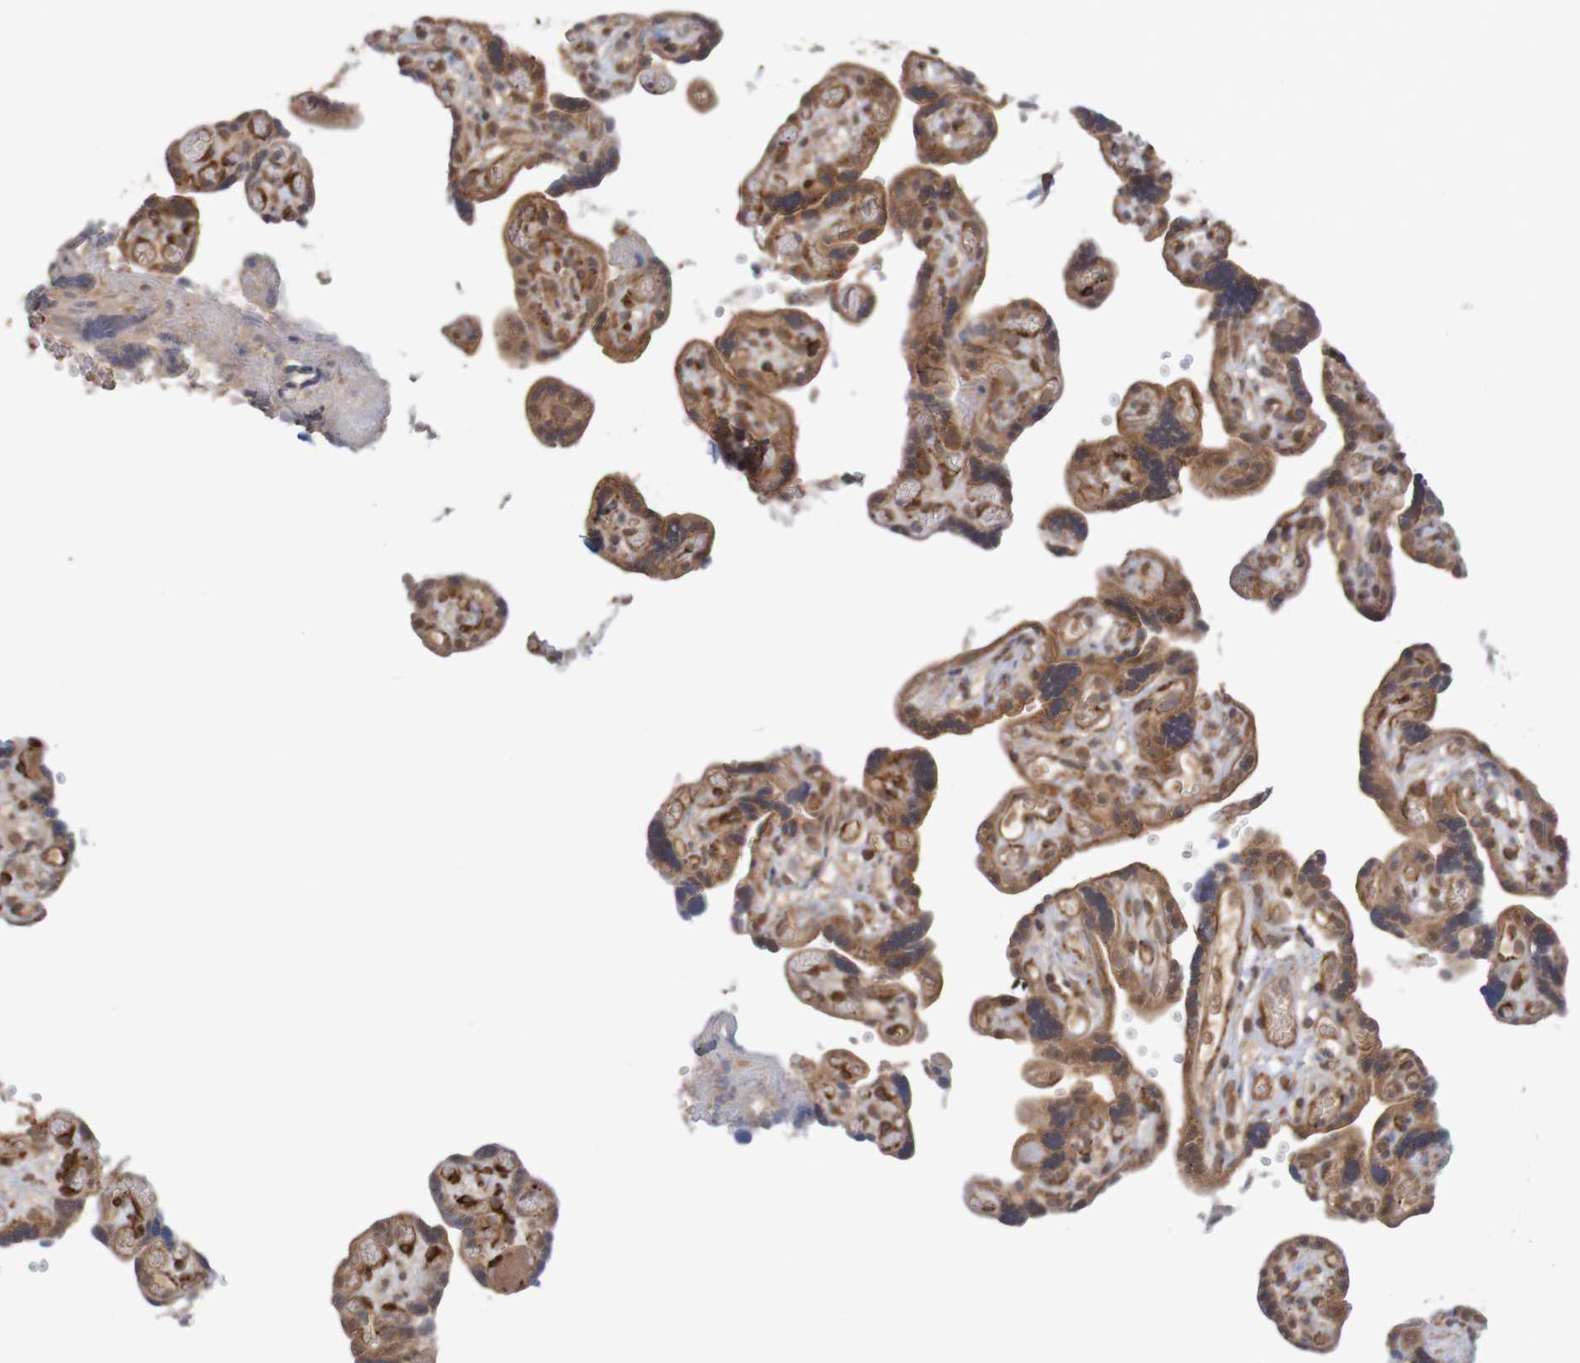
{"staining": {"intensity": "strong", "quantity": ">75%", "location": "cytoplasmic/membranous"}, "tissue": "placenta", "cell_type": "Decidual cells", "image_type": "normal", "snomed": [{"axis": "morphology", "description": "Normal tissue, NOS"}, {"axis": "topography", "description": "Placenta"}], "caption": "Decidual cells demonstrate strong cytoplasmic/membranous positivity in about >75% of cells in normal placenta. (Brightfield microscopy of DAB IHC at high magnification).", "gene": "MRPL52", "patient": {"sex": "female", "age": 30}}